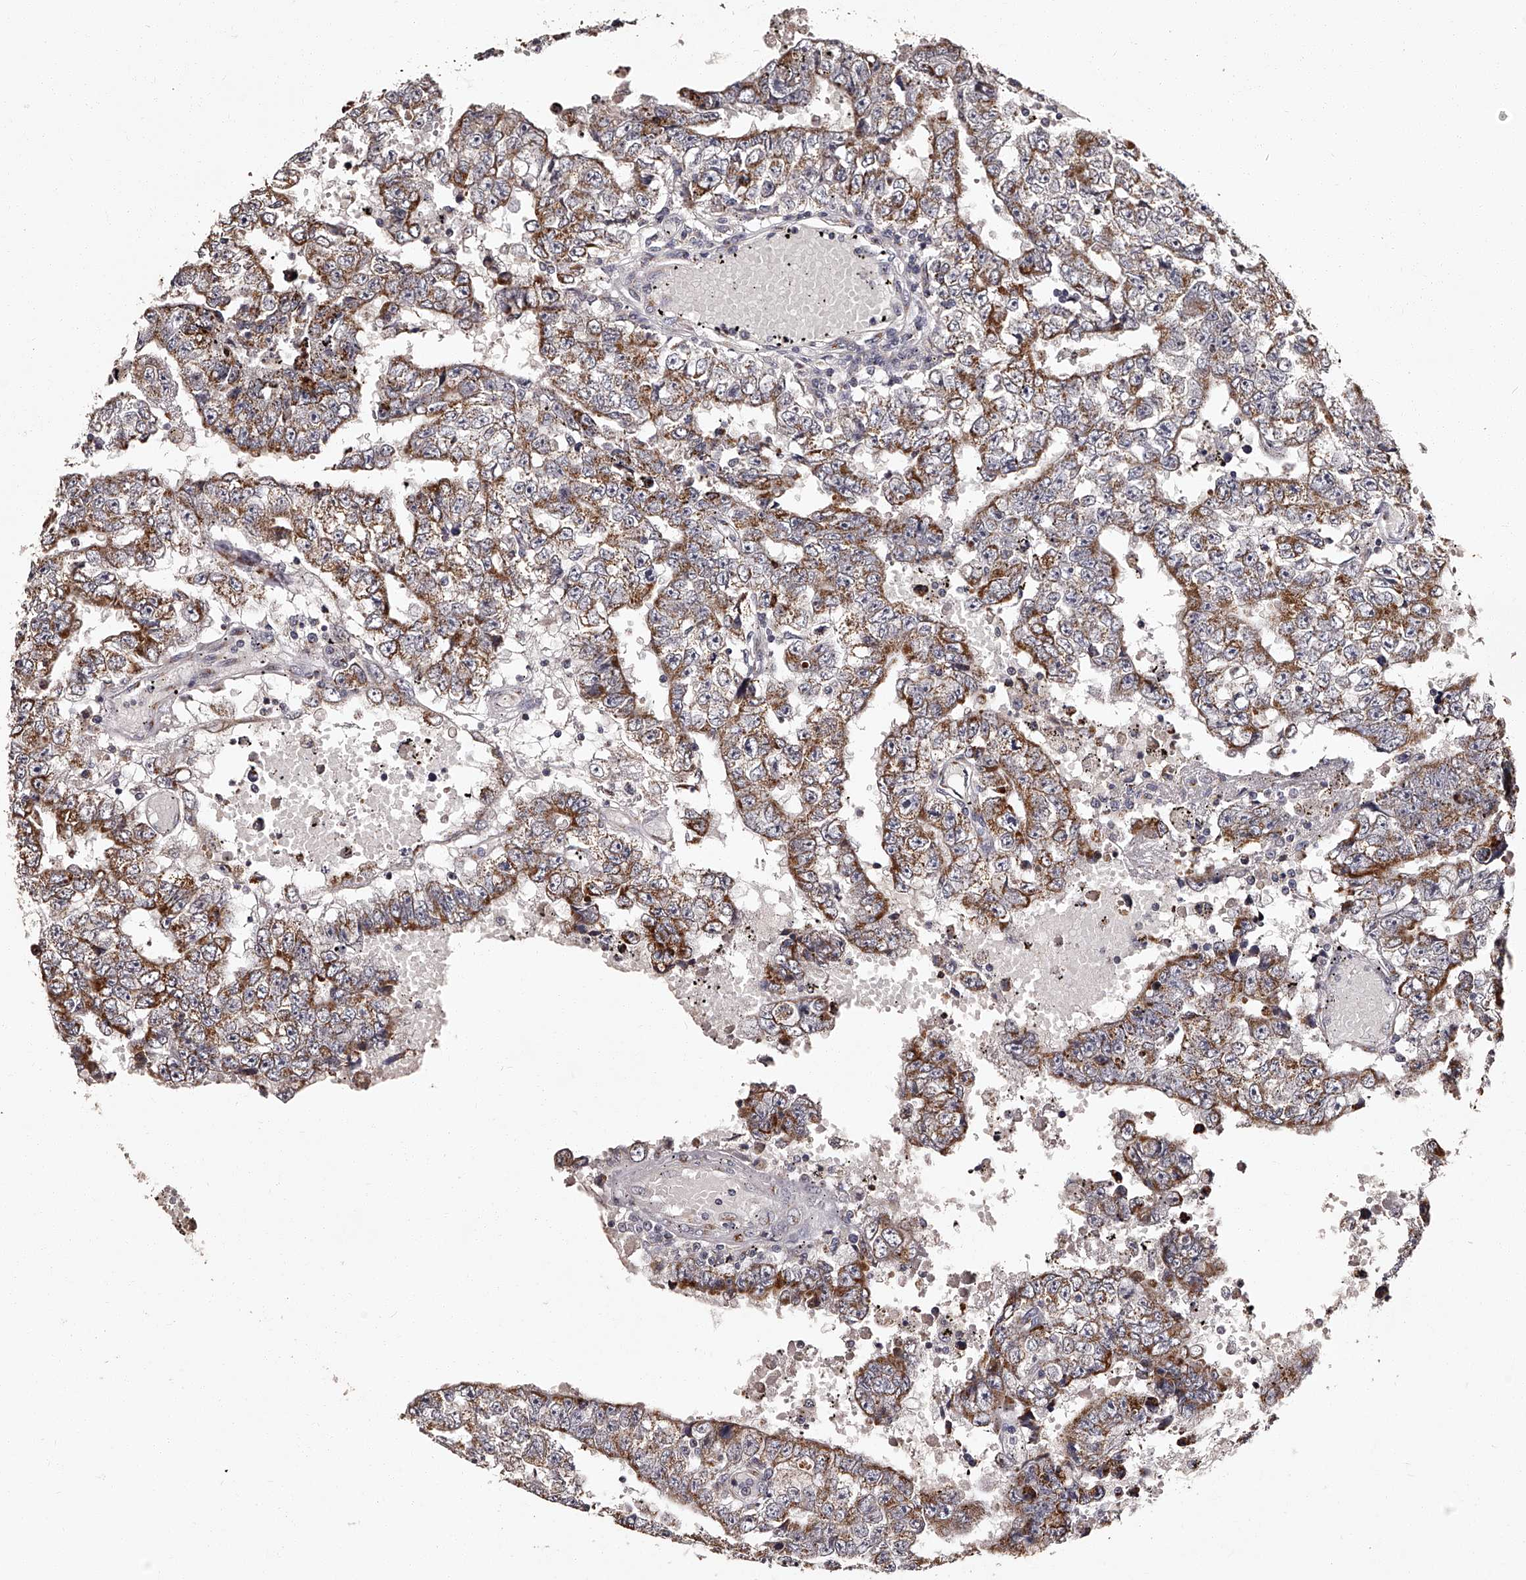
{"staining": {"intensity": "strong", "quantity": ">75%", "location": "cytoplasmic/membranous"}, "tissue": "testis cancer", "cell_type": "Tumor cells", "image_type": "cancer", "snomed": [{"axis": "morphology", "description": "Carcinoma, Embryonal, NOS"}, {"axis": "topography", "description": "Testis"}], "caption": "Immunohistochemical staining of testis embryonal carcinoma displays strong cytoplasmic/membranous protein staining in approximately >75% of tumor cells. Using DAB (3,3'-diaminobenzidine) (brown) and hematoxylin (blue) stains, captured at high magnification using brightfield microscopy.", "gene": "RSC1A1", "patient": {"sex": "male", "age": 25}}